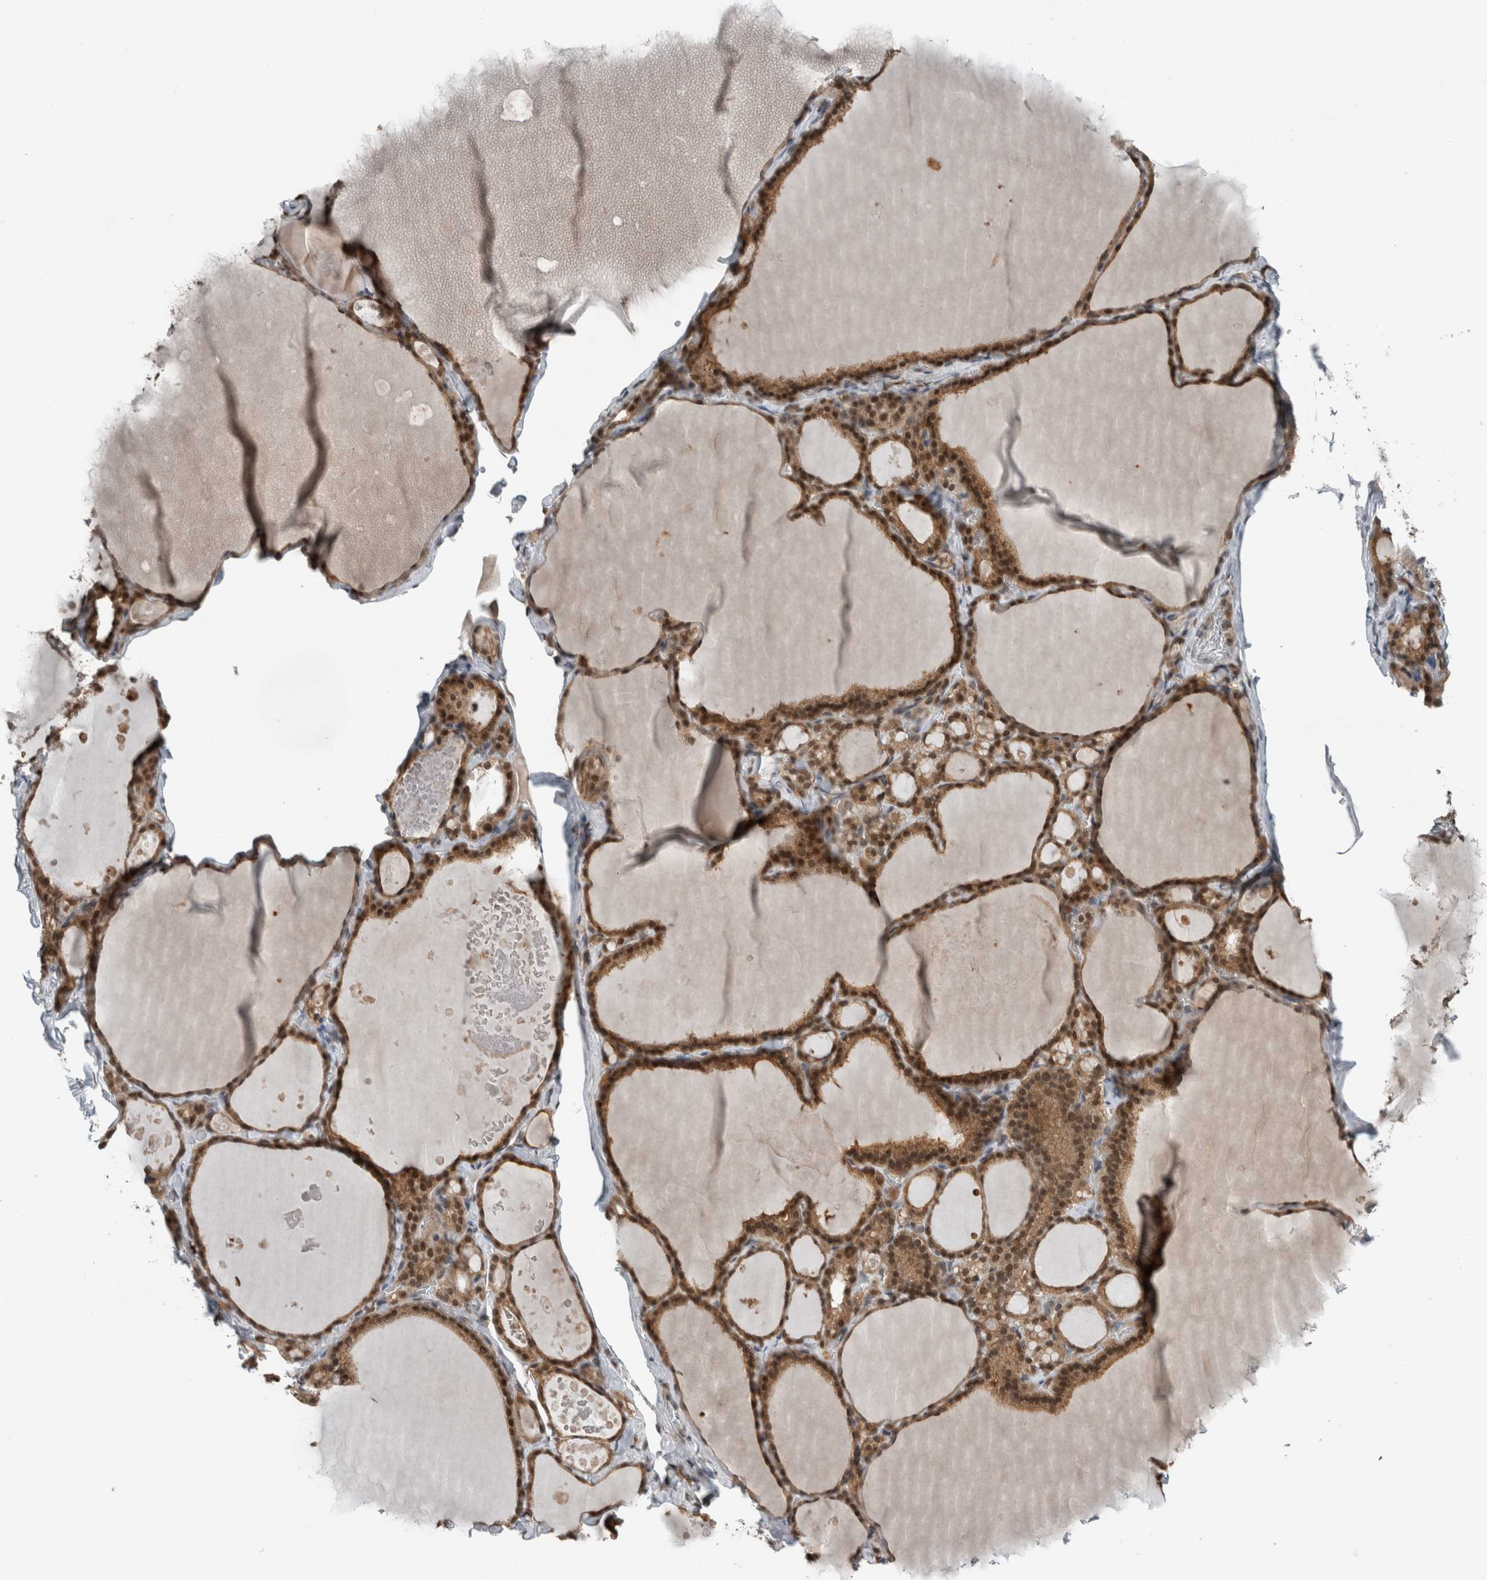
{"staining": {"intensity": "strong", "quantity": ">75%", "location": "cytoplasmic/membranous,nuclear"}, "tissue": "thyroid gland", "cell_type": "Glandular cells", "image_type": "normal", "snomed": [{"axis": "morphology", "description": "Normal tissue, NOS"}, {"axis": "topography", "description": "Thyroid gland"}], "caption": "Benign thyroid gland demonstrates strong cytoplasmic/membranous,nuclear positivity in about >75% of glandular cells, visualized by immunohistochemistry.", "gene": "SPAG7", "patient": {"sex": "male", "age": 56}}